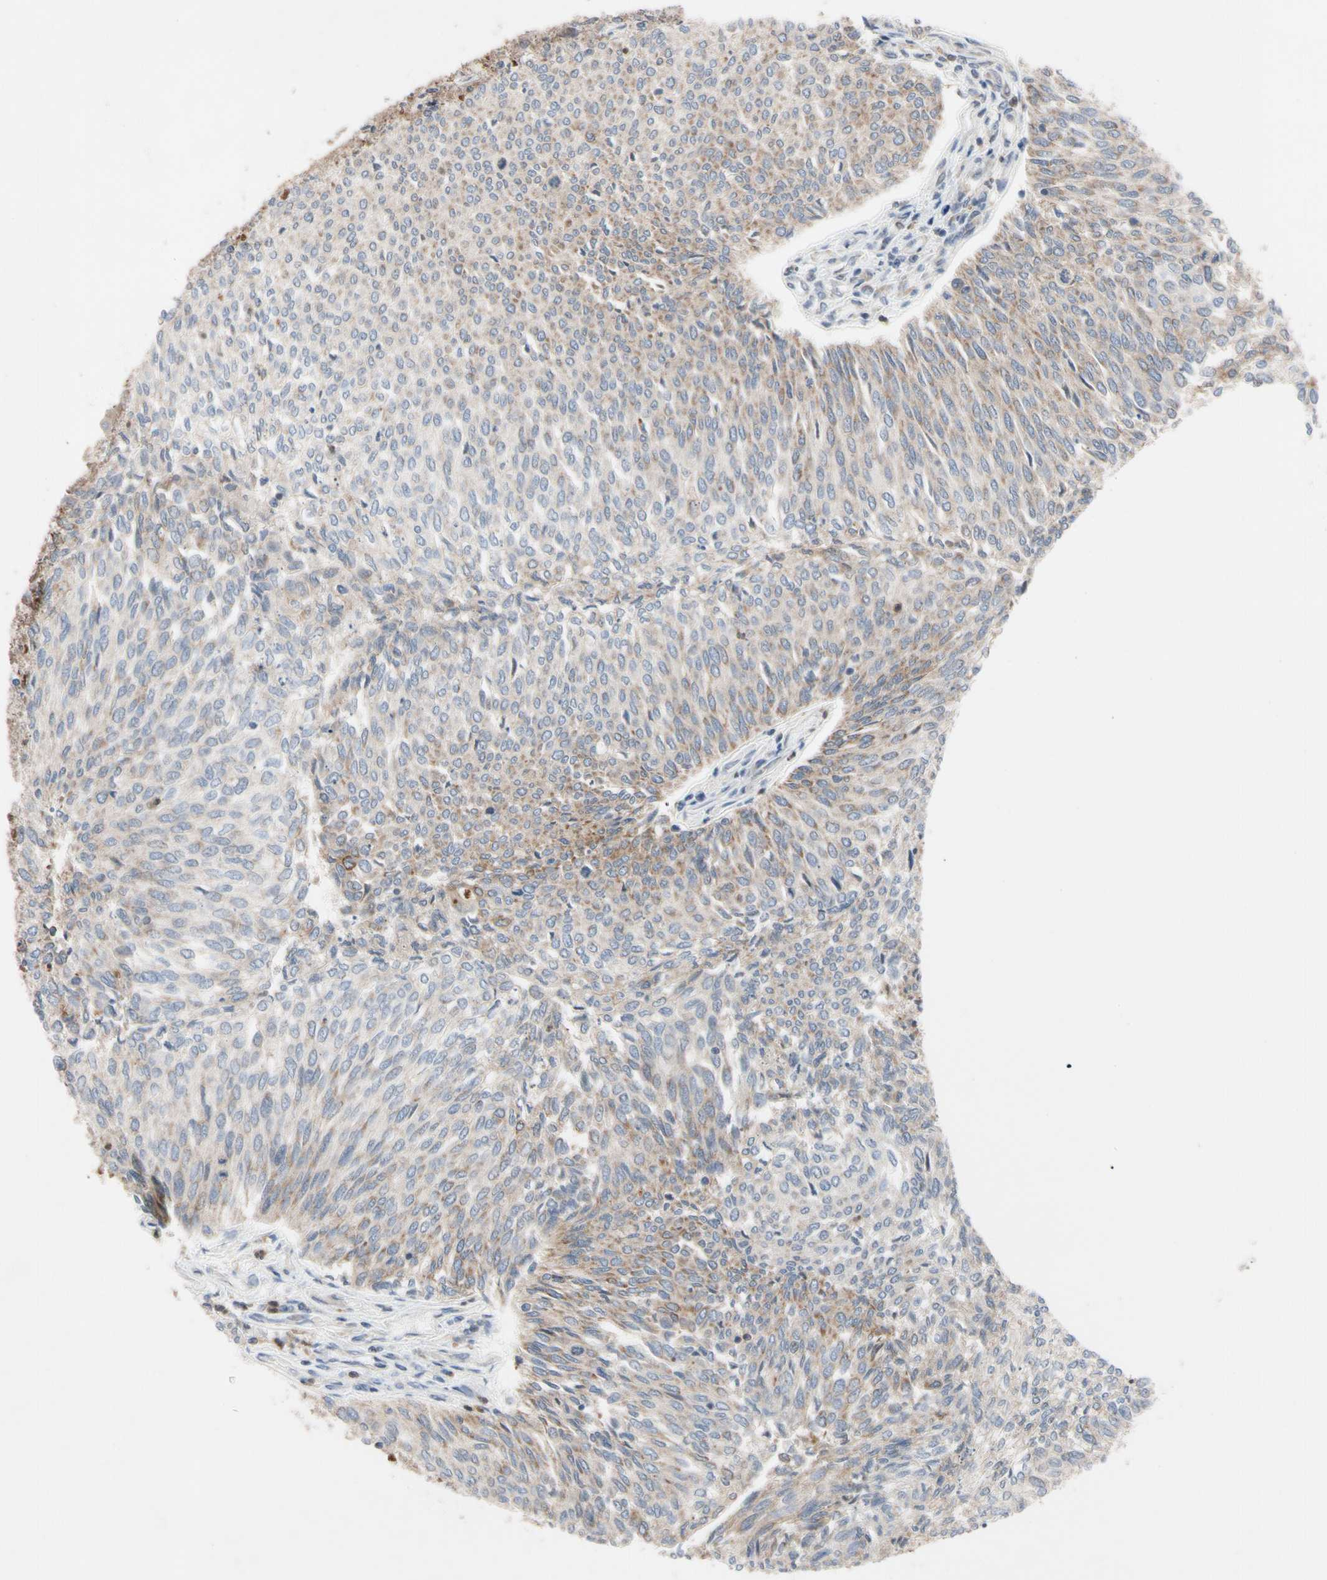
{"staining": {"intensity": "weak", "quantity": "25%-75%", "location": "cytoplasmic/membranous"}, "tissue": "urothelial cancer", "cell_type": "Tumor cells", "image_type": "cancer", "snomed": [{"axis": "morphology", "description": "Urothelial carcinoma, Low grade"}, {"axis": "topography", "description": "Urinary bladder"}], "caption": "Human urothelial cancer stained with a protein marker reveals weak staining in tumor cells.", "gene": "MCL1", "patient": {"sex": "female", "age": 79}}